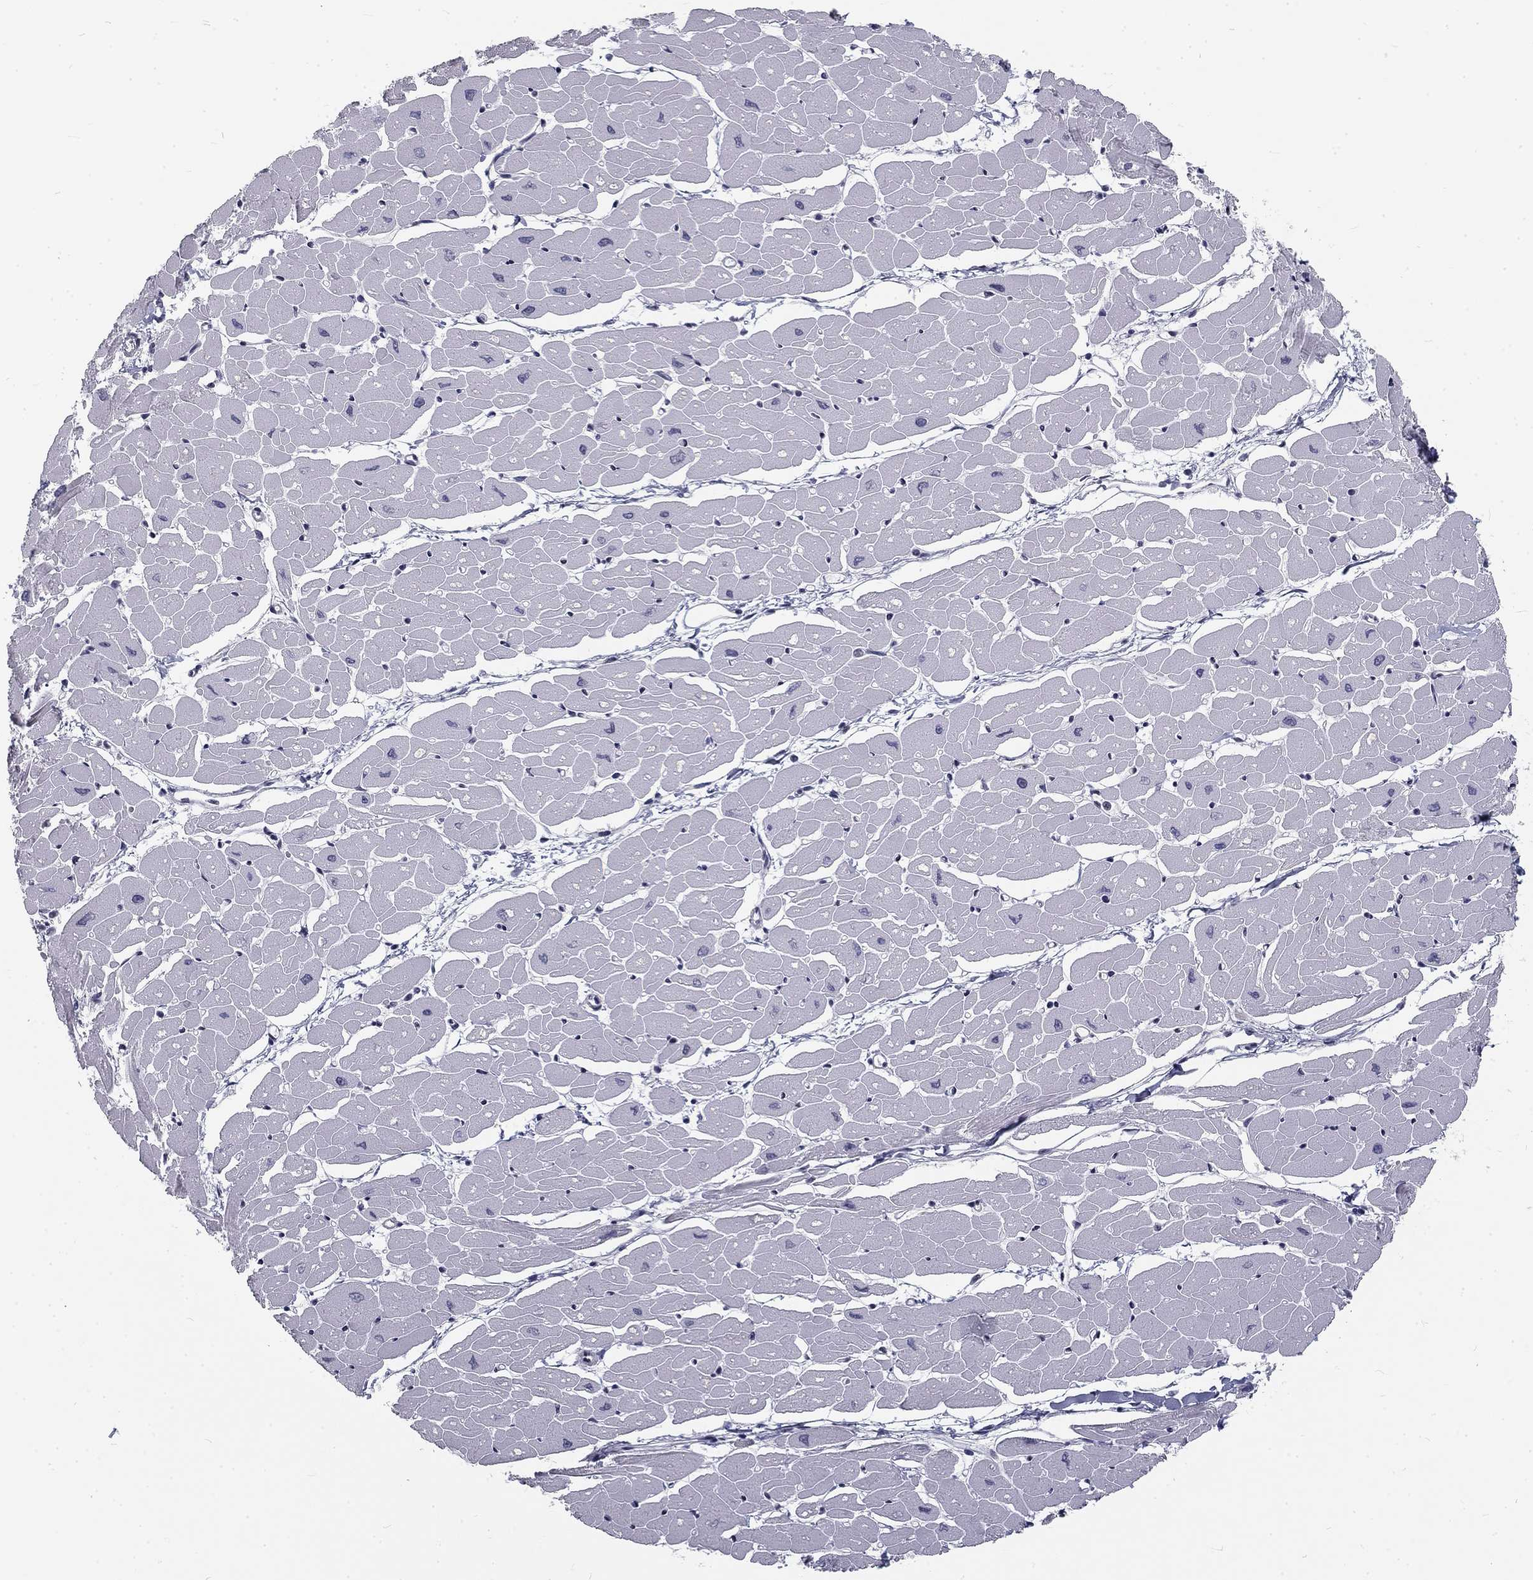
{"staining": {"intensity": "negative", "quantity": "none", "location": "none"}, "tissue": "heart muscle", "cell_type": "Cardiomyocytes", "image_type": "normal", "snomed": [{"axis": "morphology", "description": "Normal tissue, NOS"}, {"axis": "topography", "description": "Heart"}], "caption": "Photomicrograph shows no protein expression in cardiomyocytes of unremarkable heart muscle. (DAB (3,3'-diaminobenzidine) immunohistochemistry (IHC), high magnification).", "gene": "SNORC", "patient": {"sex": "male", "age": 57}}